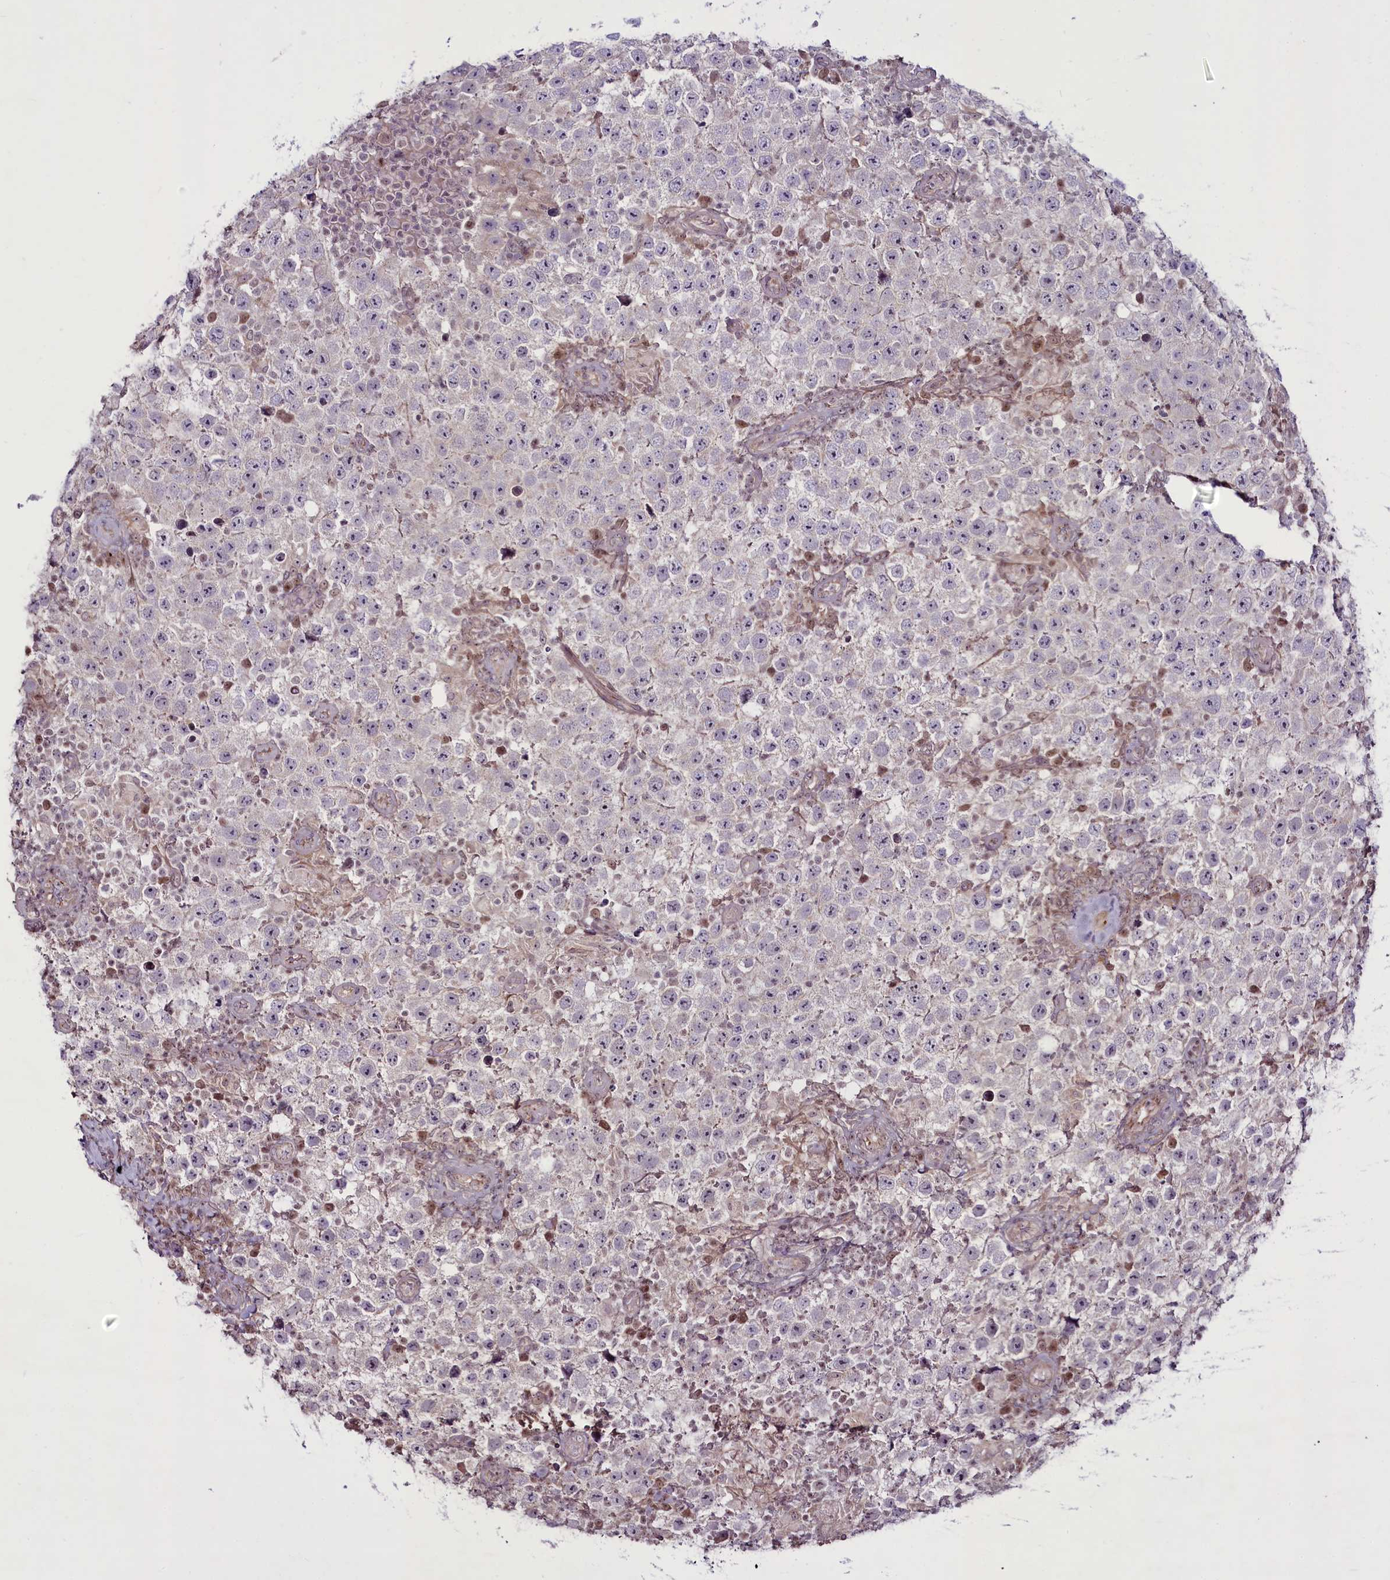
{"staining": {"intensity": "negative", "quantity": "none", "location": "none"}, "tissue": "testis cancer", "cell_type": "Tumor cells", "image_type": "cancer", "snomed": [{"axis": "morphology", "description": "Normal tissue, NOS"}, {"axis": "morphology", "description": "Urothelial carcinoma, High grade"}, {"axis": "morphology", "description": "Seminoma, NOS"}, {"axis": "morphology", "description": "Carcinoma, Embryonal, NOS"}, {"axis": "topography", "description": "Urinary bladder"}, {"axis": "topography", "description": "Testis"}], "caption": "Tumor cells are negative for brown protein staining in testis cancer. (DAB (3,3'-diaminobenzidine) immunohistochemistry visualized using brightfield microscopy, high magnification).", "gene": "RSBN1", "patient": {"sex": "male", "age": 41}}